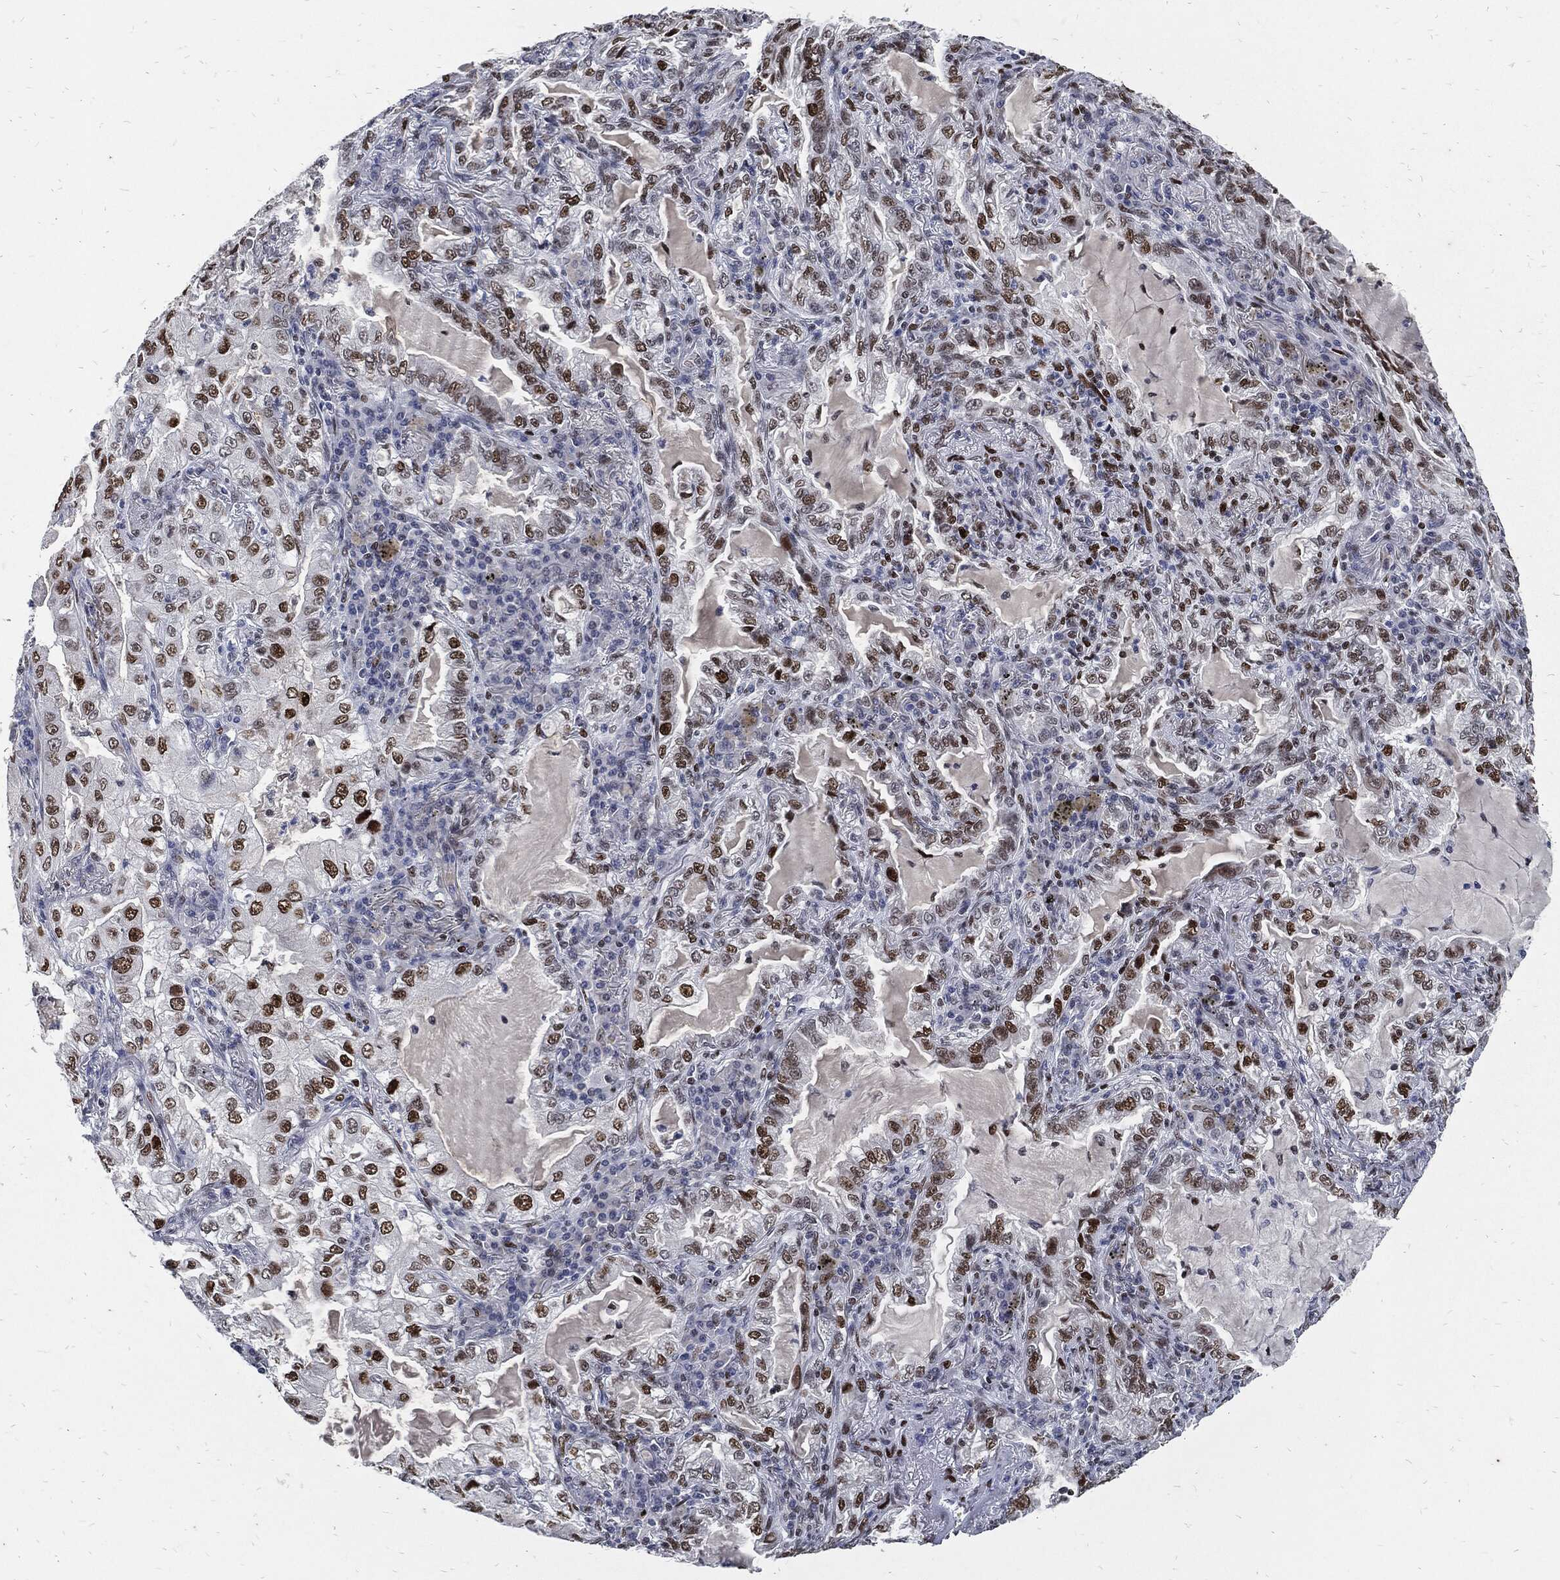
{"staining": {"intensity": "strong", "quantity": "25%-75%", "location": "nuclear"}, "tissue": "lung cancer", "cell_type": "Tumor cells", "image_type": "cancer", "snomed": [{"axis": "morphology", "description": "Adenocarcinoma, NOS"}, {"axis": "topography", "description": "Lung"}], "caption": "Protein expression analysis of human lung cancer (adenocarcinoma) reveals strong nuclear staining in about 25%-75% of tumor cells.", "gene": "JUN", "patient": {"sex": "female", "age": 73}}